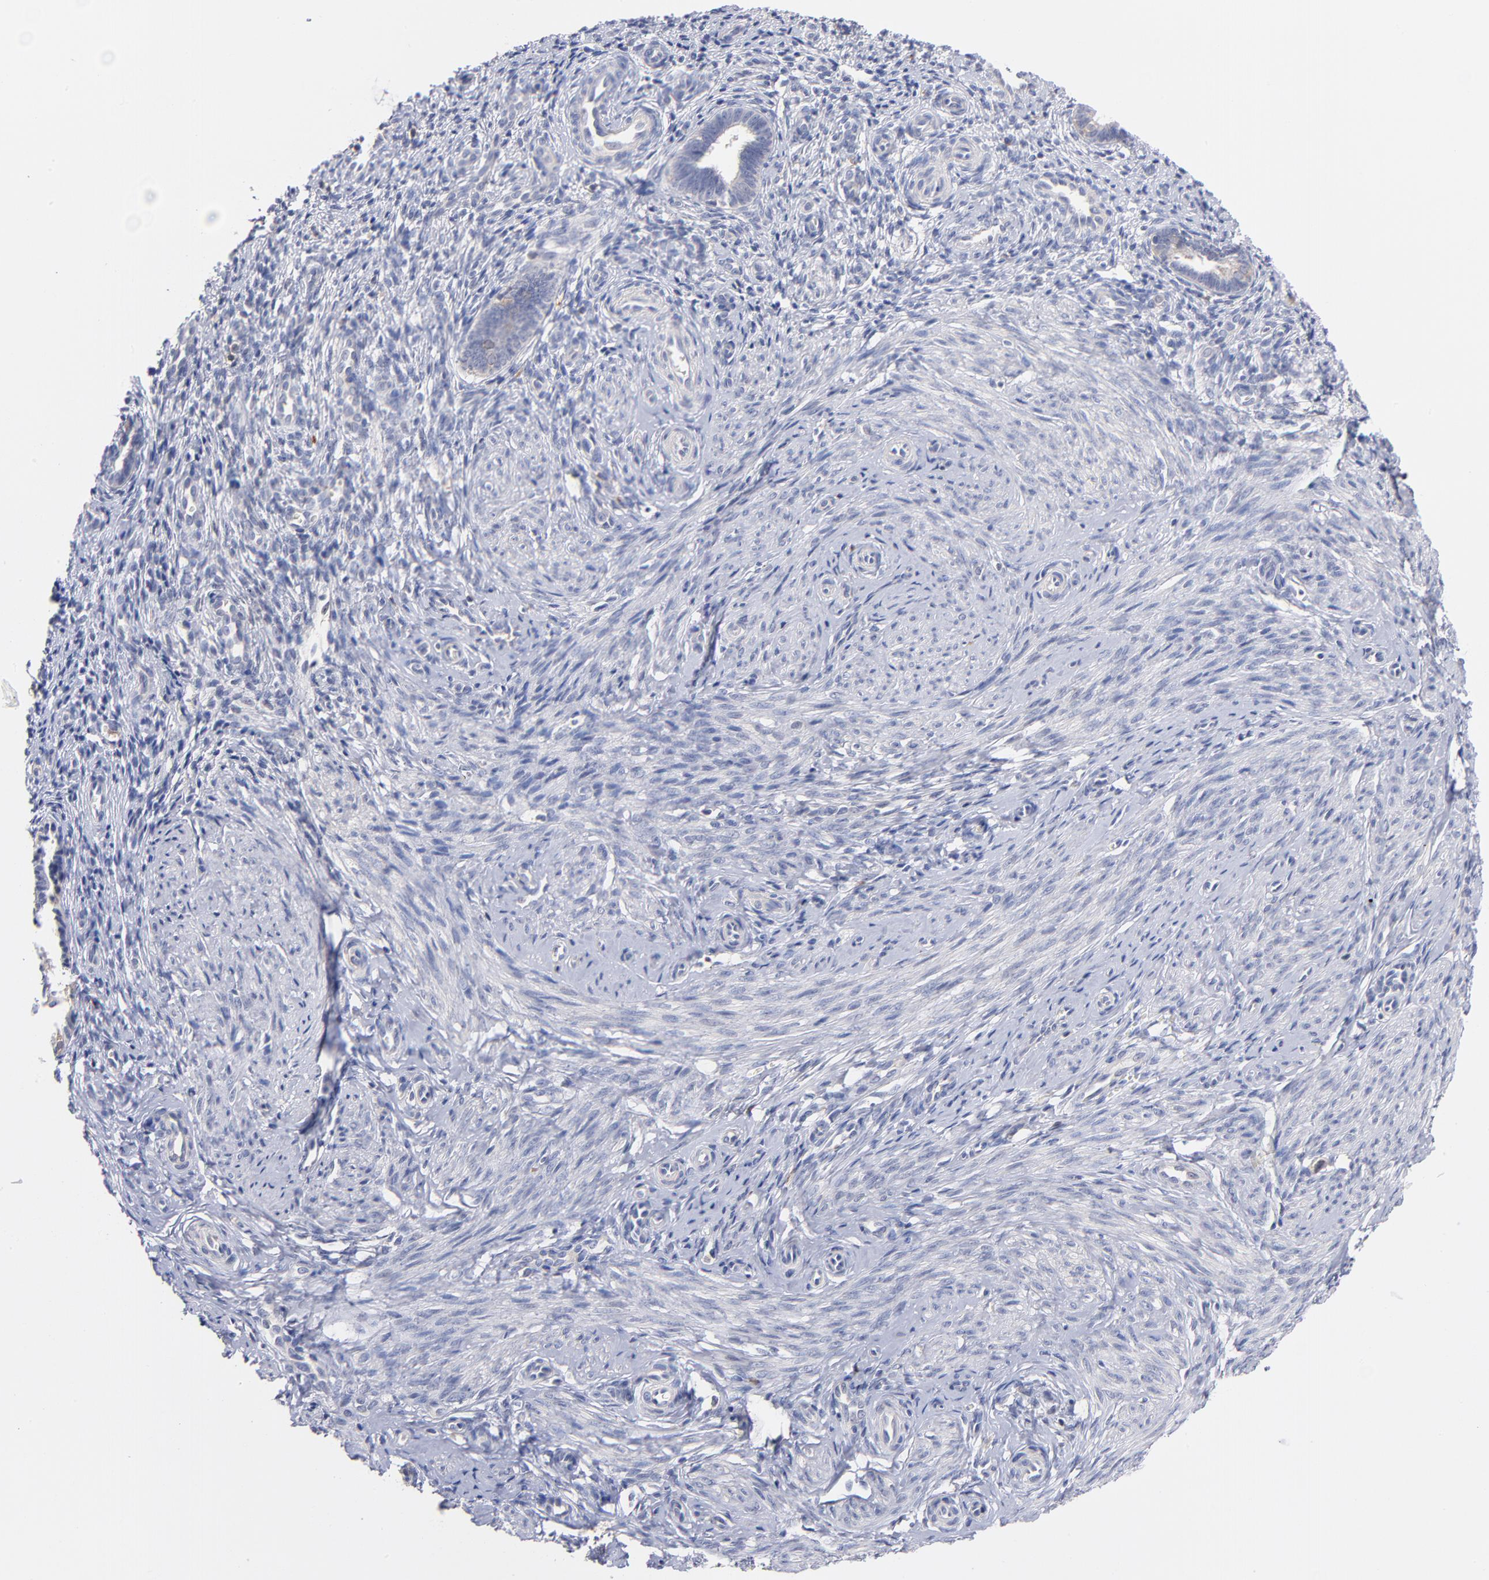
{"staining": {"intensity": "moderate", "quantity": "<25%", "location": "cytoplasmic/membranous"}, "tissue": "endometrium", "cell_type": "Cells in endometrial stroma", "image_type": "normal", "snomed": [{"axis": "morphology", "description": "Normal tissue, NOS"}, {"axis": "topography", "description": "Endometrium"}], "caption": "Human endometrium stained for a protein (brown) demonstrates moderate cytoplasmic/membranous positive positivity in approximately <25% of cells in endometrial stroma.", "gene": "KREMEN2", "patient": {"sex": "female", "age": 27}}